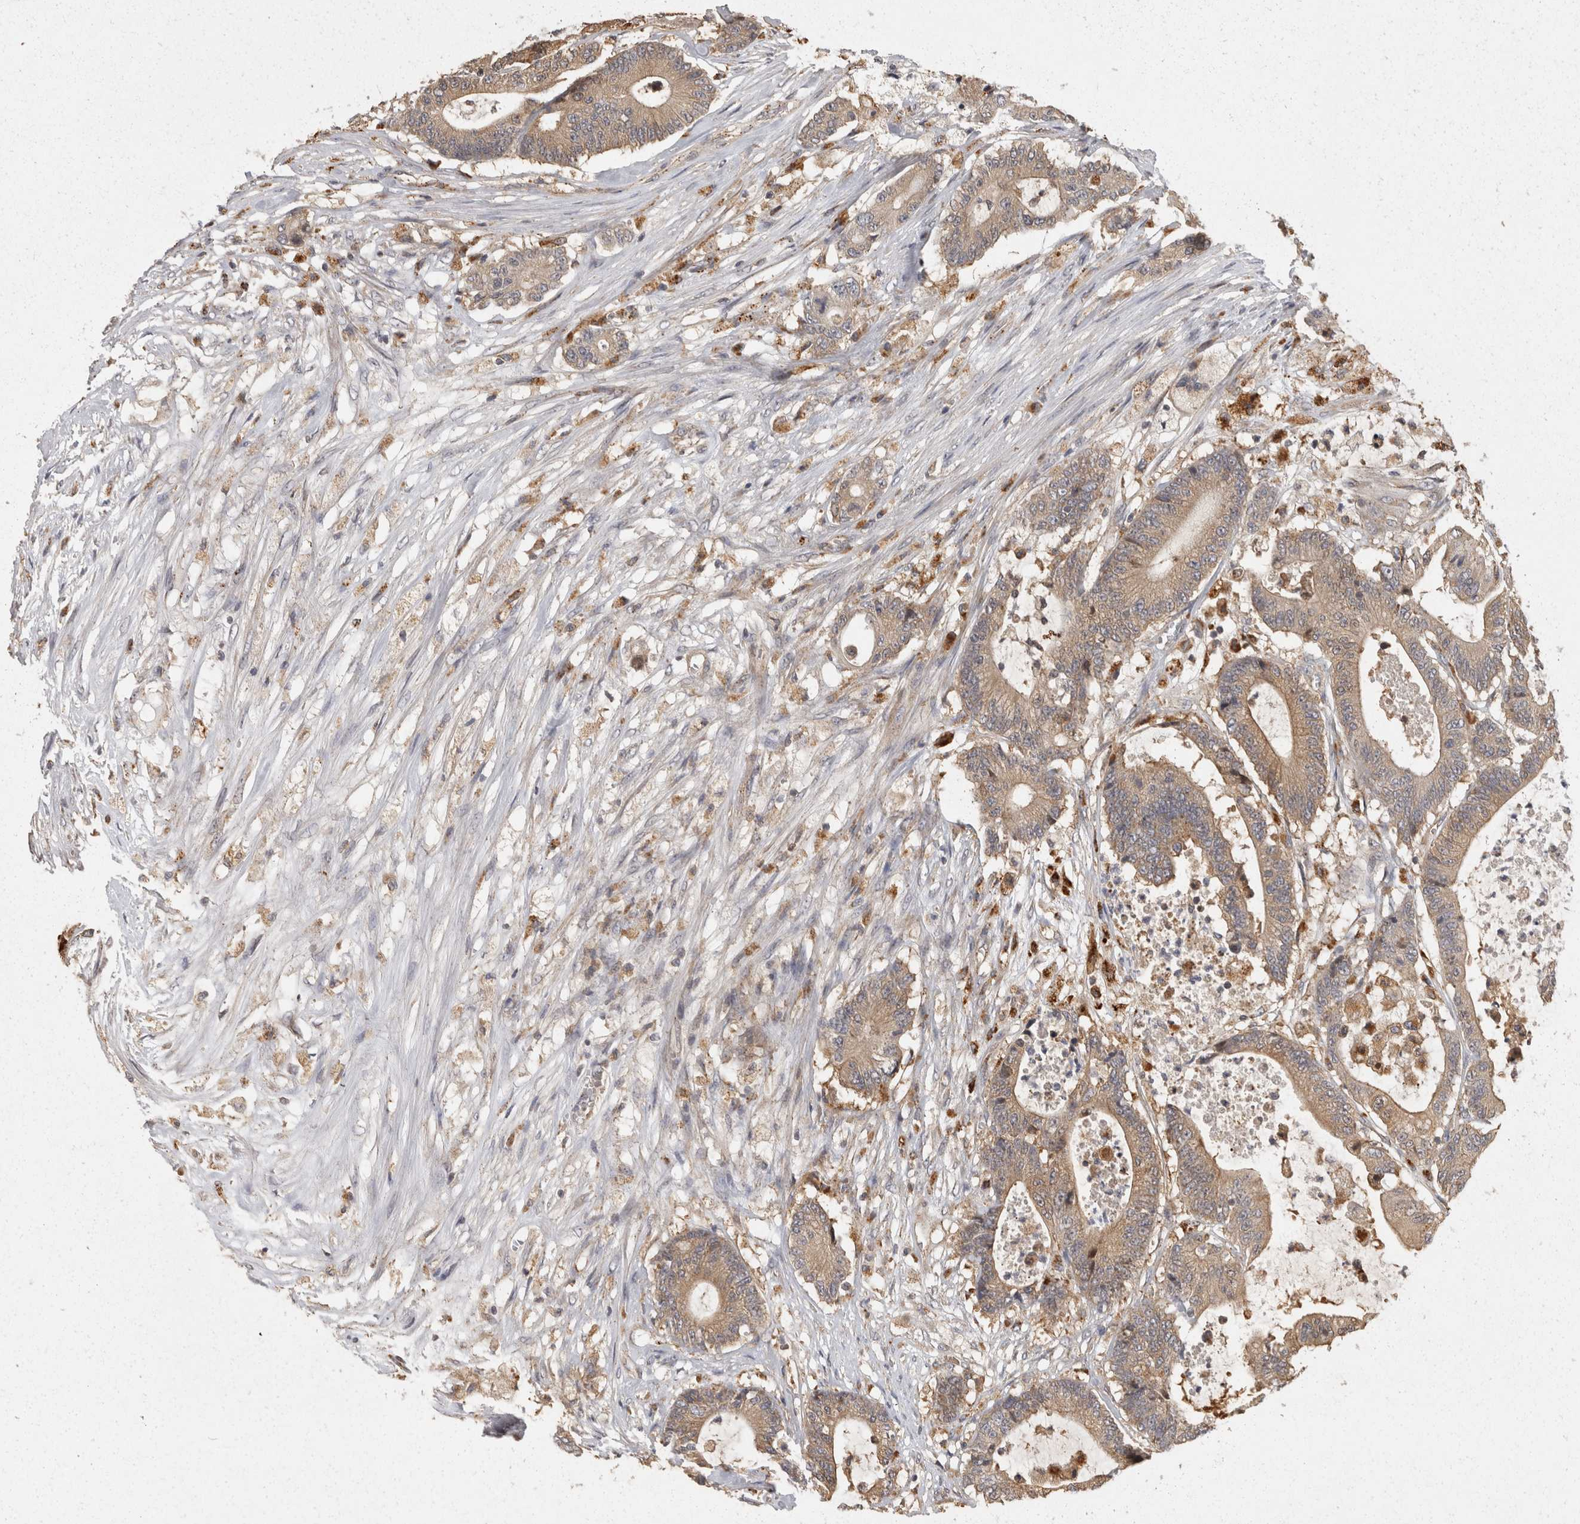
{"staining": {"intensity": "weak", "quantity": ">75%", "location": "cytoplasmic/membranous"}, "tissue": "colorectal cancer", "cell_type": "Tumor cells", "image_type": "cancer", "snomed": [{"axis": "morphology", "description": "Adenocarcinoma, NOS"}, {"axis": "topography", "description": "Colon"}], "caption": "The immunohistochemical stain highlights weak cytoplasmic/membranous staining in tumor cells of adenocarcinoma (colorectal) tissue.", "gene": "ACAT2", "patient": {"sex": "female", "age": 84}}